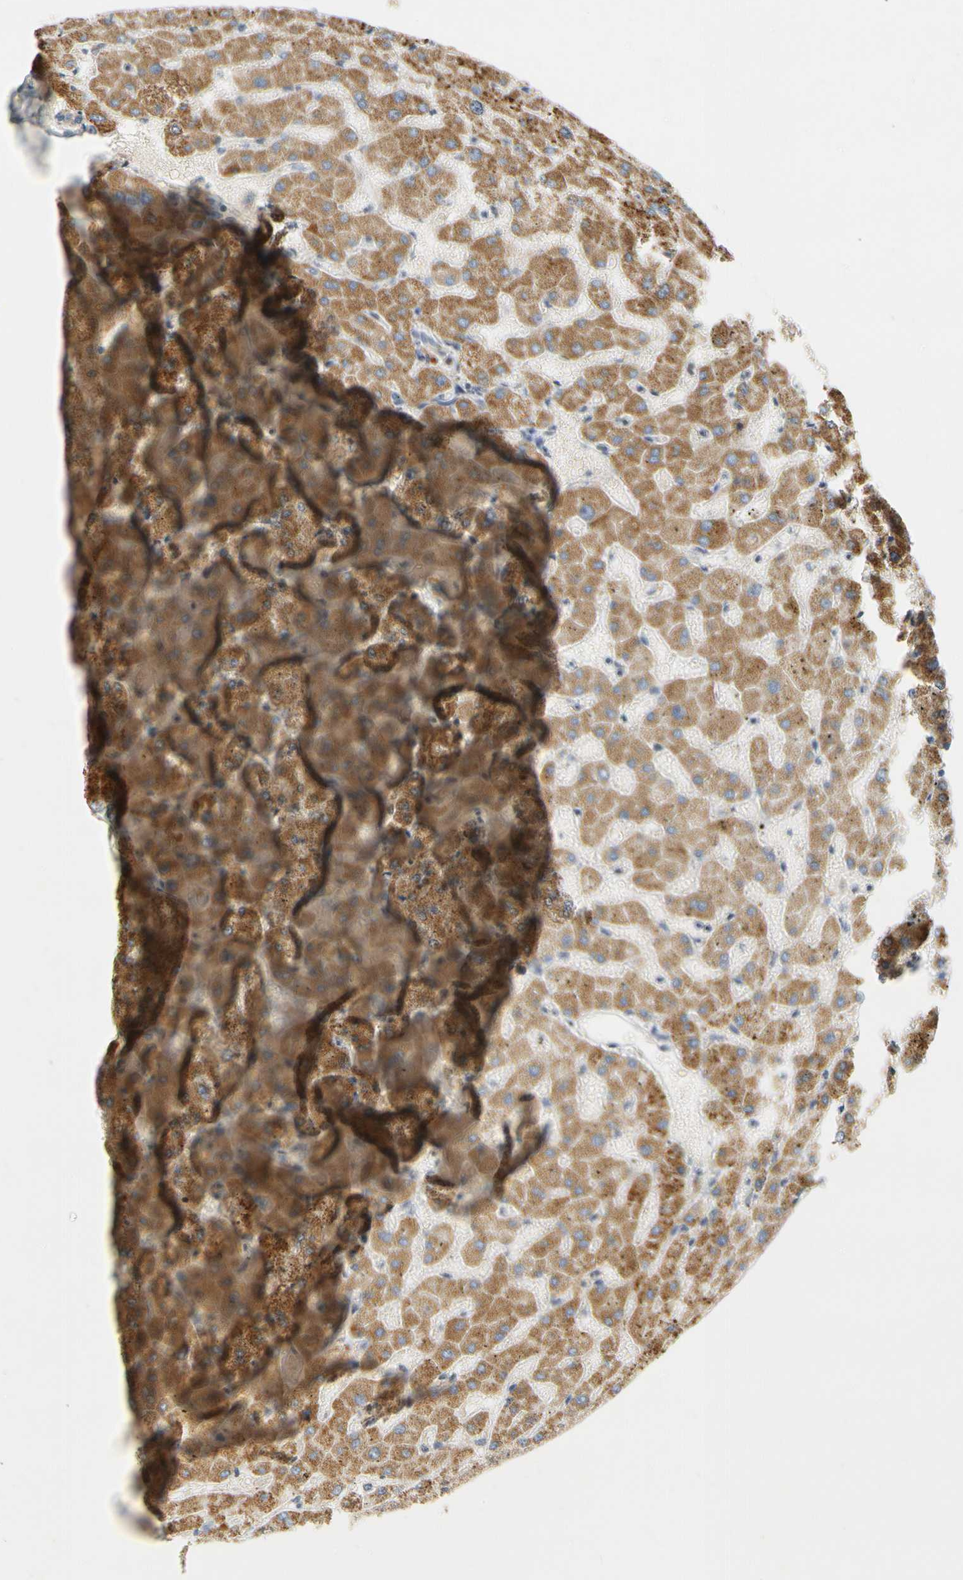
{"staining": {"intensity": "moderate", "quantity": ">75%", "location": "cytoplasmic/membranous"}, "tissue": "liver", "cell_type": "Cholangiocytes", "image_type": "normal", "snomed": [{"axis": "morphology", "description": "Normal tissue, NOS"}, {"axis": "topography", "description": "Liver"}], "caption": "Liver was stained to show a protein in brown. There is medium levels of moderate cytoplasmic/membranous expression in about >75% of cholangiocytes. (Stains: DAB in brown, nuclei in blue, Microscopy: brightfield microscopy at high magnification).", "gene": "KLHDC8B", "patient": {"sex": "female", "age": 63}}